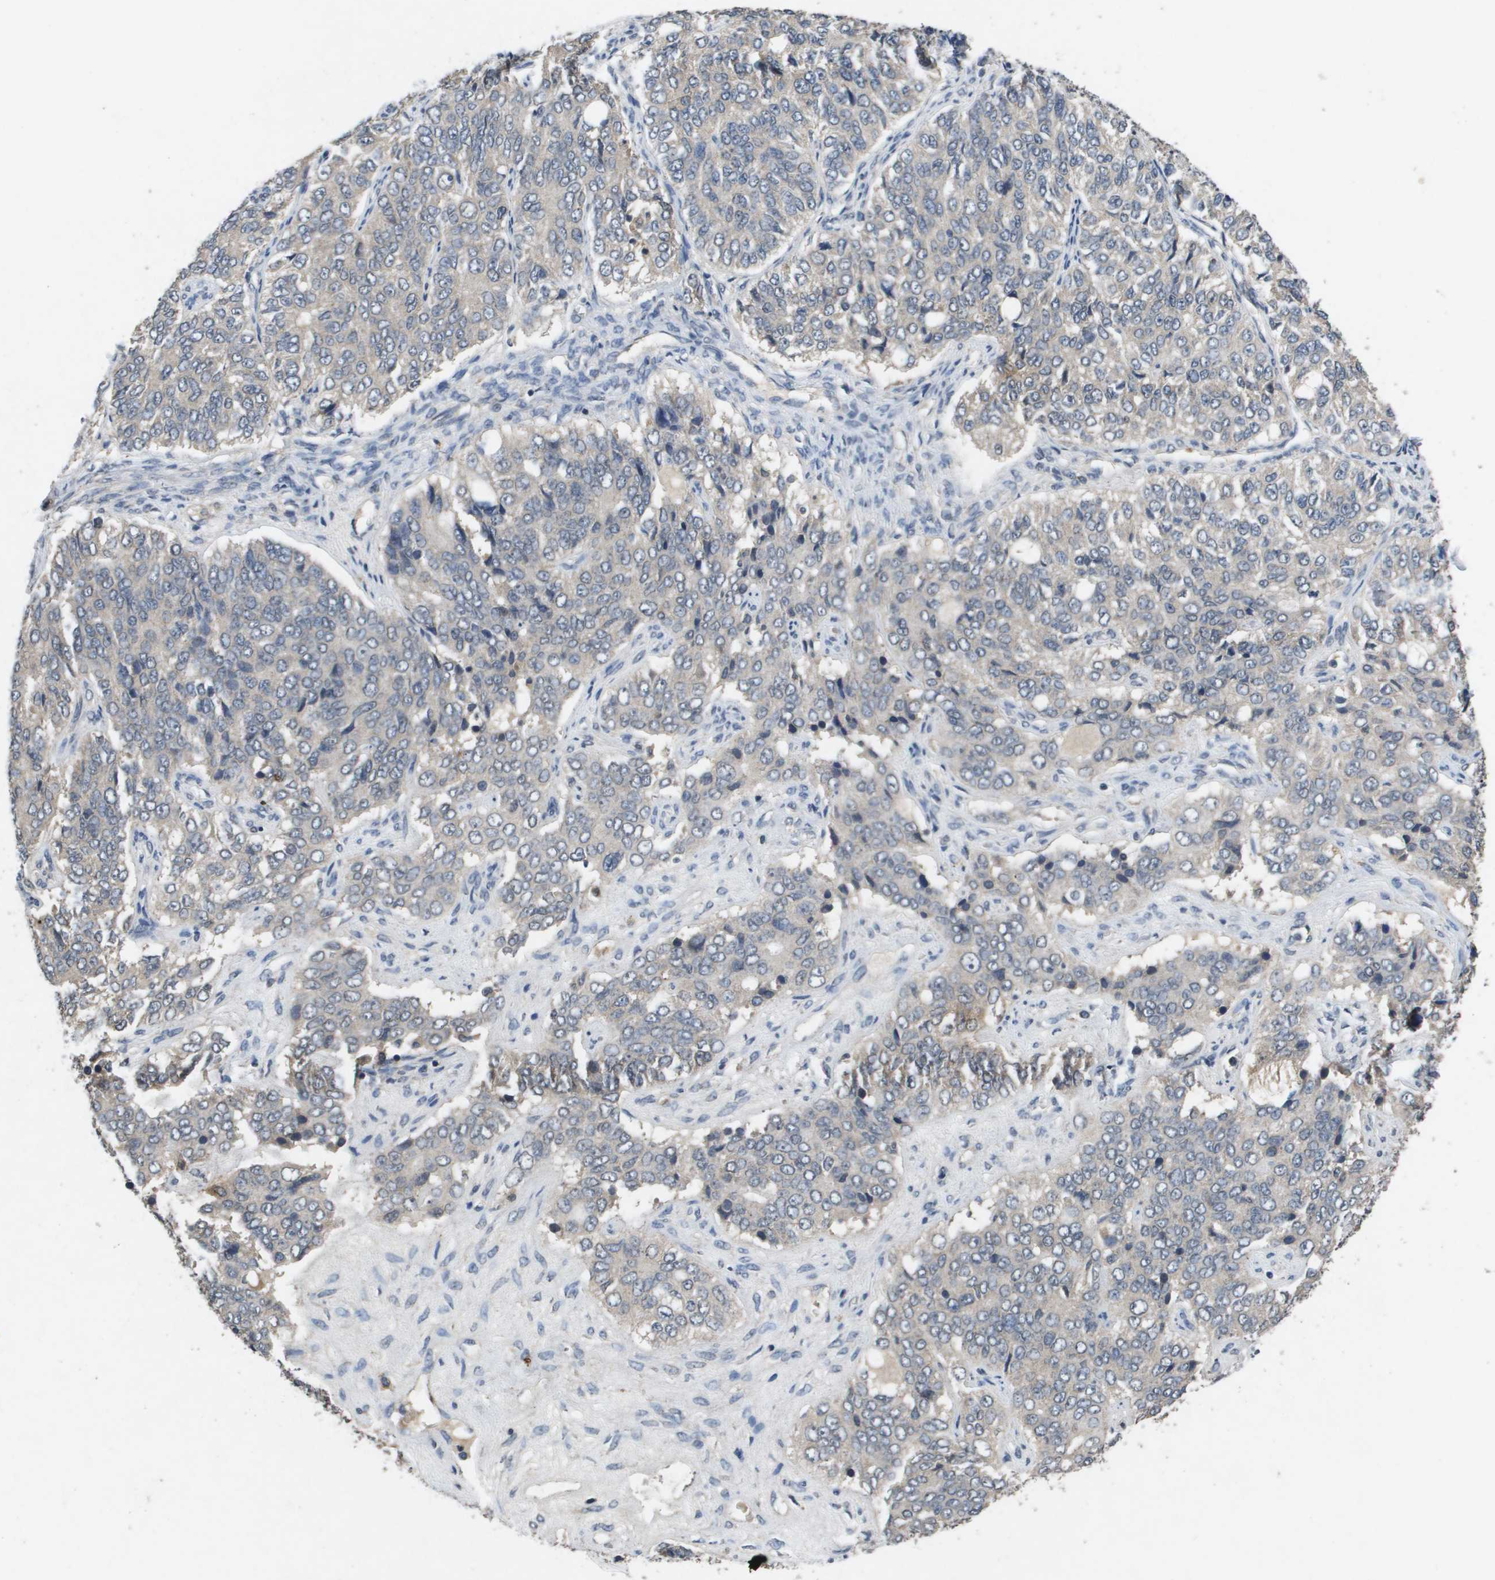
{"staining": {"intensity": "weak", "quantity": "<25%", "location": "cytoplasmic/membranous"}, "tissue": "ovarian cancer", "cell_type": "Tumor cells", "image_type": "cancer", "snomed": [{"axis": "morphology", "description": "Carcinoma, endometroid"}, {"axis": "topography", "description": "Ovary"}], "caption": "Immunohistochemistry image of neoplastic tissue: human endometroid carcinoma (ovarian) stained with DAB demonstrates no significant protein staining in tumor cells. (Brightfield microscopy of DAB (3,3'-diaminobenzidine) IHC at high magnification).", "gene": "PROC", "patient": {"sex": "female", "age": 51}}